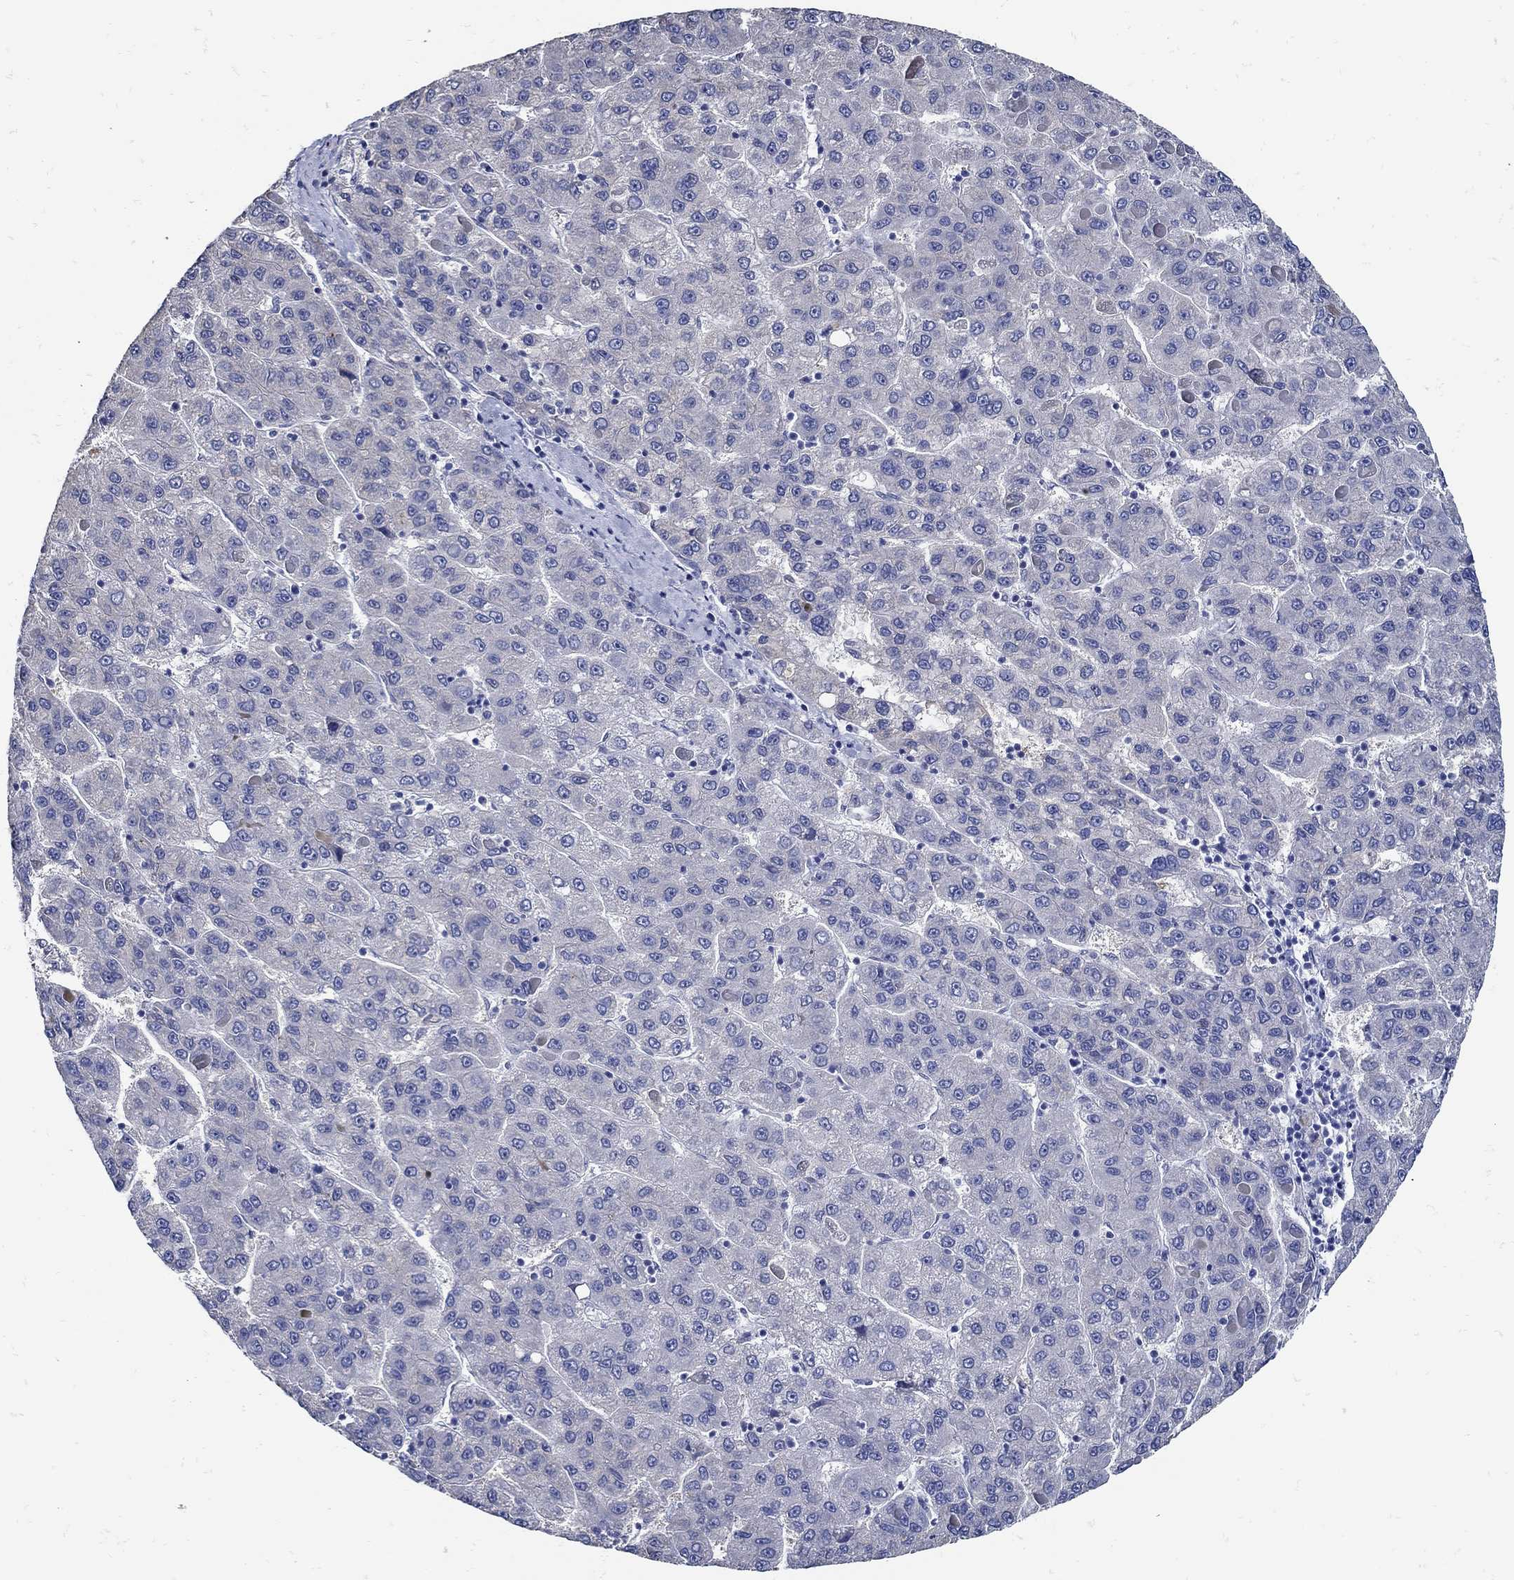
{"staining": {"intensity": "negative", "quantity": "none", "location": "none"}, "tissue": "liver cancer", "cell_type": "Tumor cells", "image_type": "cancer", "snomed": [{"axis": "morphology", "description": "Carcinoma, Hepatocellular, NOS"}, {"axis": "topography", "description": "Liver"}], "caption": "The immunohistochemistry (IHC) image has no significant expression in tumor cells of liver cancer (hepatocellular carcinoma) tissue.", "gene": "KCNN3", "patient": {"sex": "female", "age": 82}}